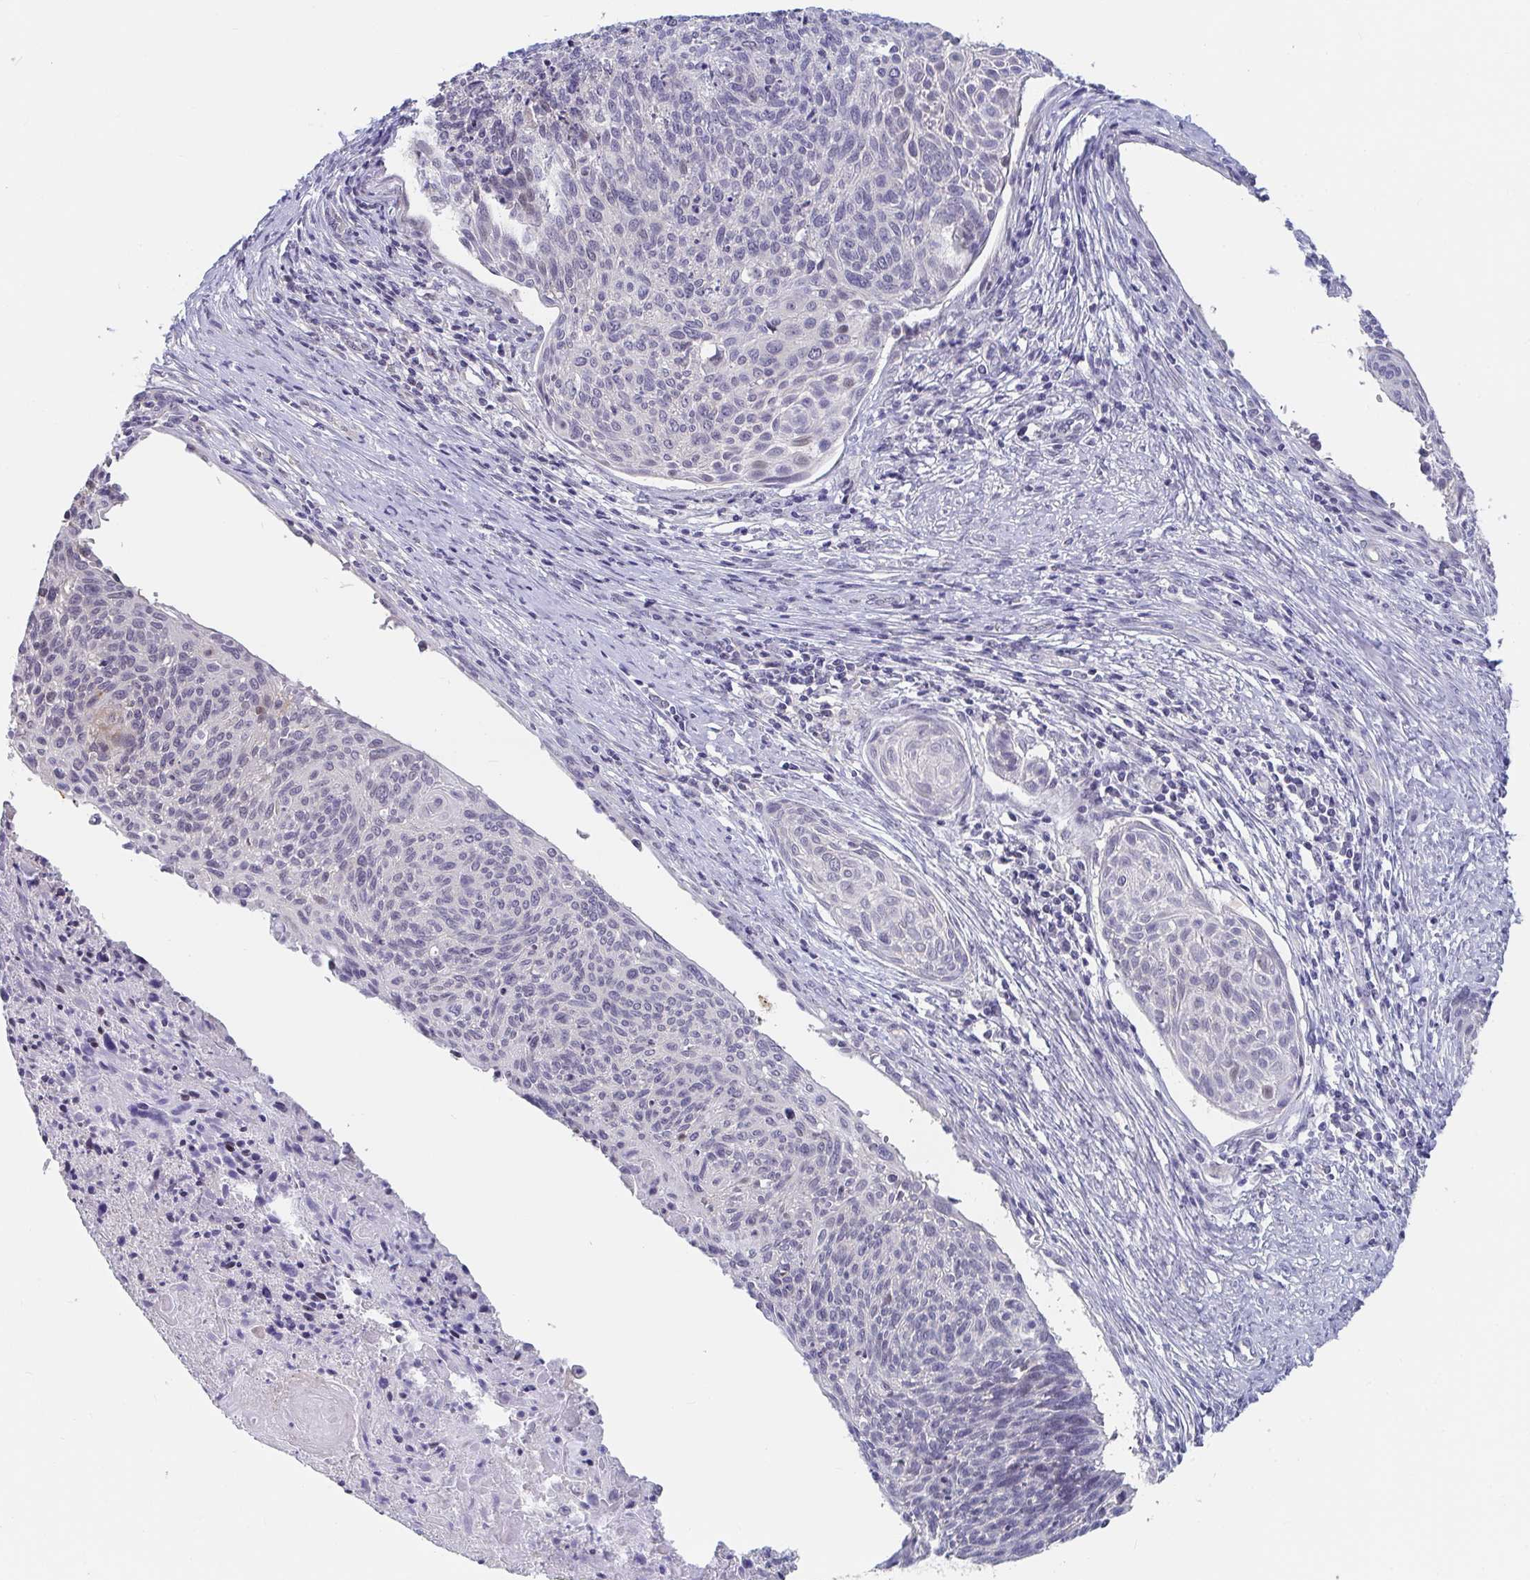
{"staining": {"intensity": "negative", "quantity": "none", "location": "none"}, "tissue": "cervical cancer", "cell_type": "Tumor cells", "image_type": "cancer", "snomed": [{"axis": "morphology", "description": "Squamous cell carcinoma, NOS"}, {"axis": "topography", "description": "Cervix"}], "caption": "Tumor cells are negative for protein expression in human cervical squamous cell carcinoma.", "gene": "FAM156B", "patient": {"sex": "female", "age": 49}}